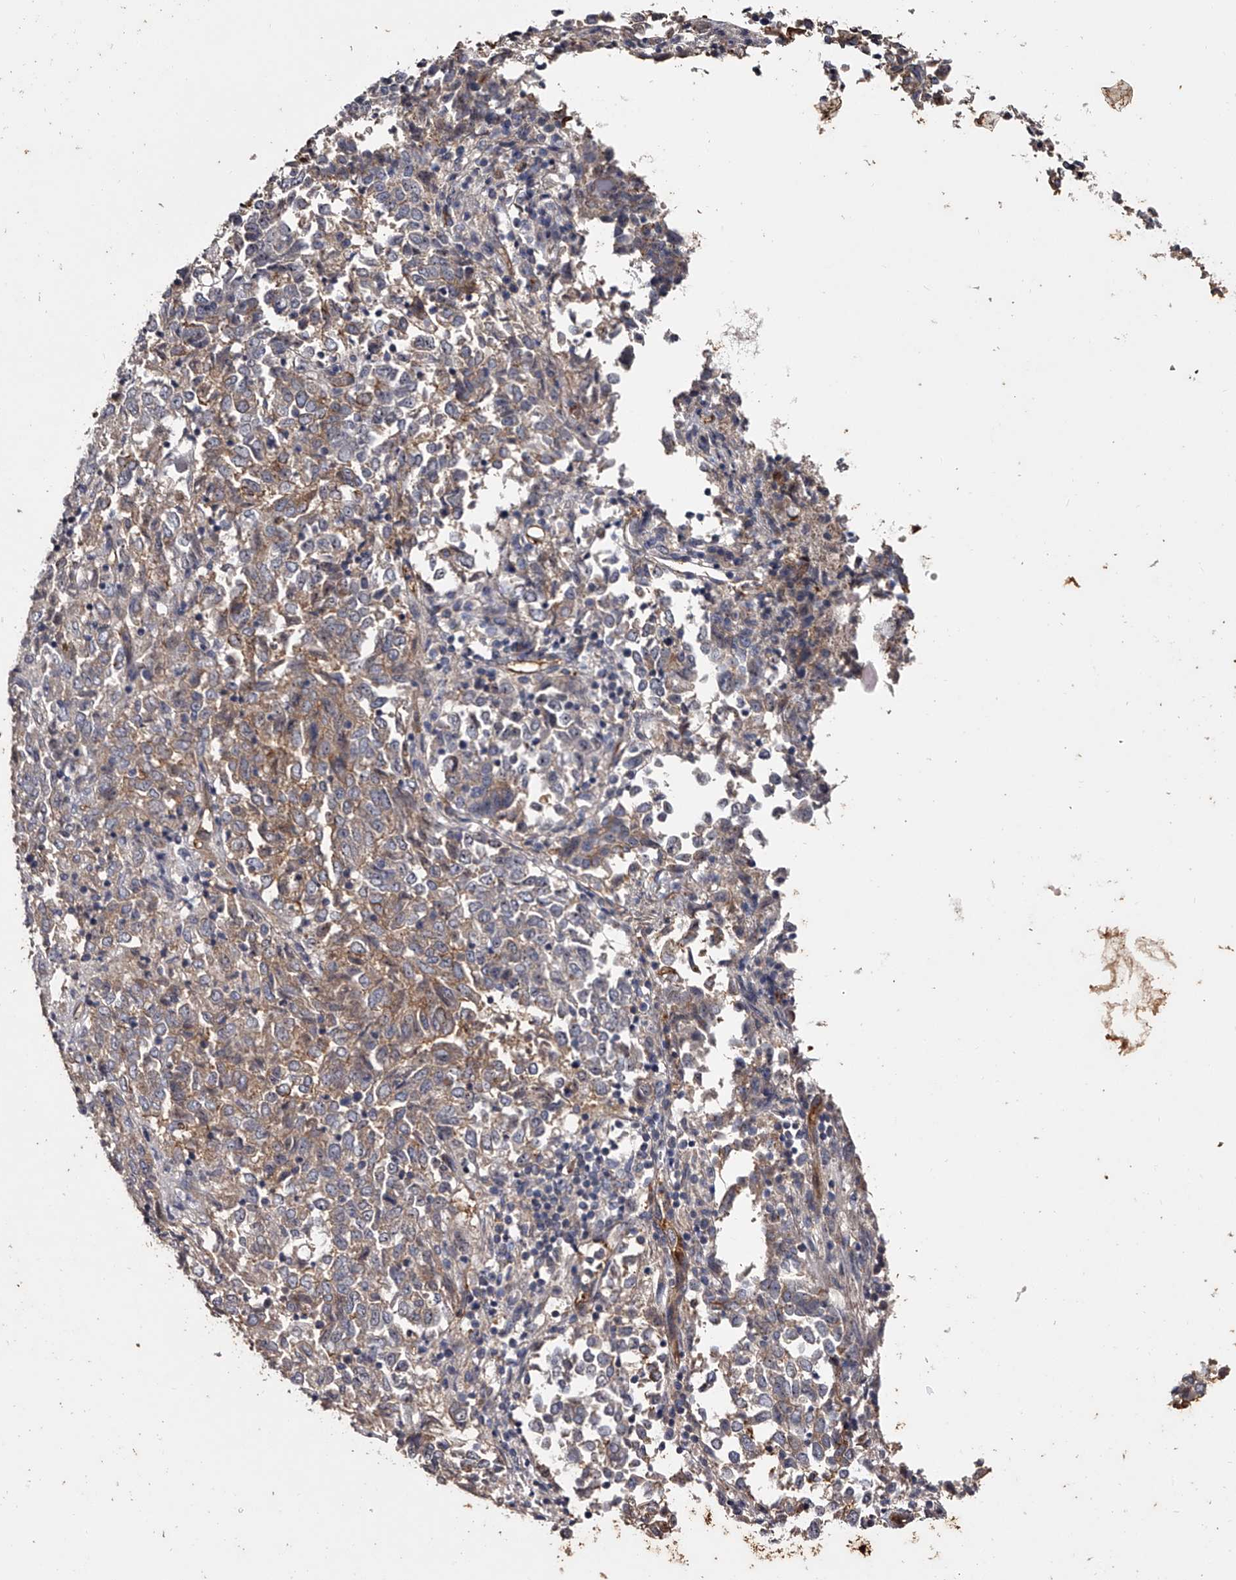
{"staining": {"intensity": "moderate", "quantity": ">75%", "location": "cytoplasmic/membranous"}, "tissue": "endometrial cancer", "cell_type": "Tumor cells", "image_type": "cancer", "snomed": [{"axis": "morphology", "description": "Adenocarcinoma, NOS"}, {"axis": "topography", "description": "Endometrium"}], "caption": "The micrograph reveals a brown stain indicating the presence of a protein in the cytoplasmic/membranous of tumor cells in endometrial adenocarcinoma. (Stains: DAB in brown, nuclei in blue, Microscopy: brightfield microscopy at high magnification).", "gene": "MDN1", "patient": {"sex": "female", "age": 80}}